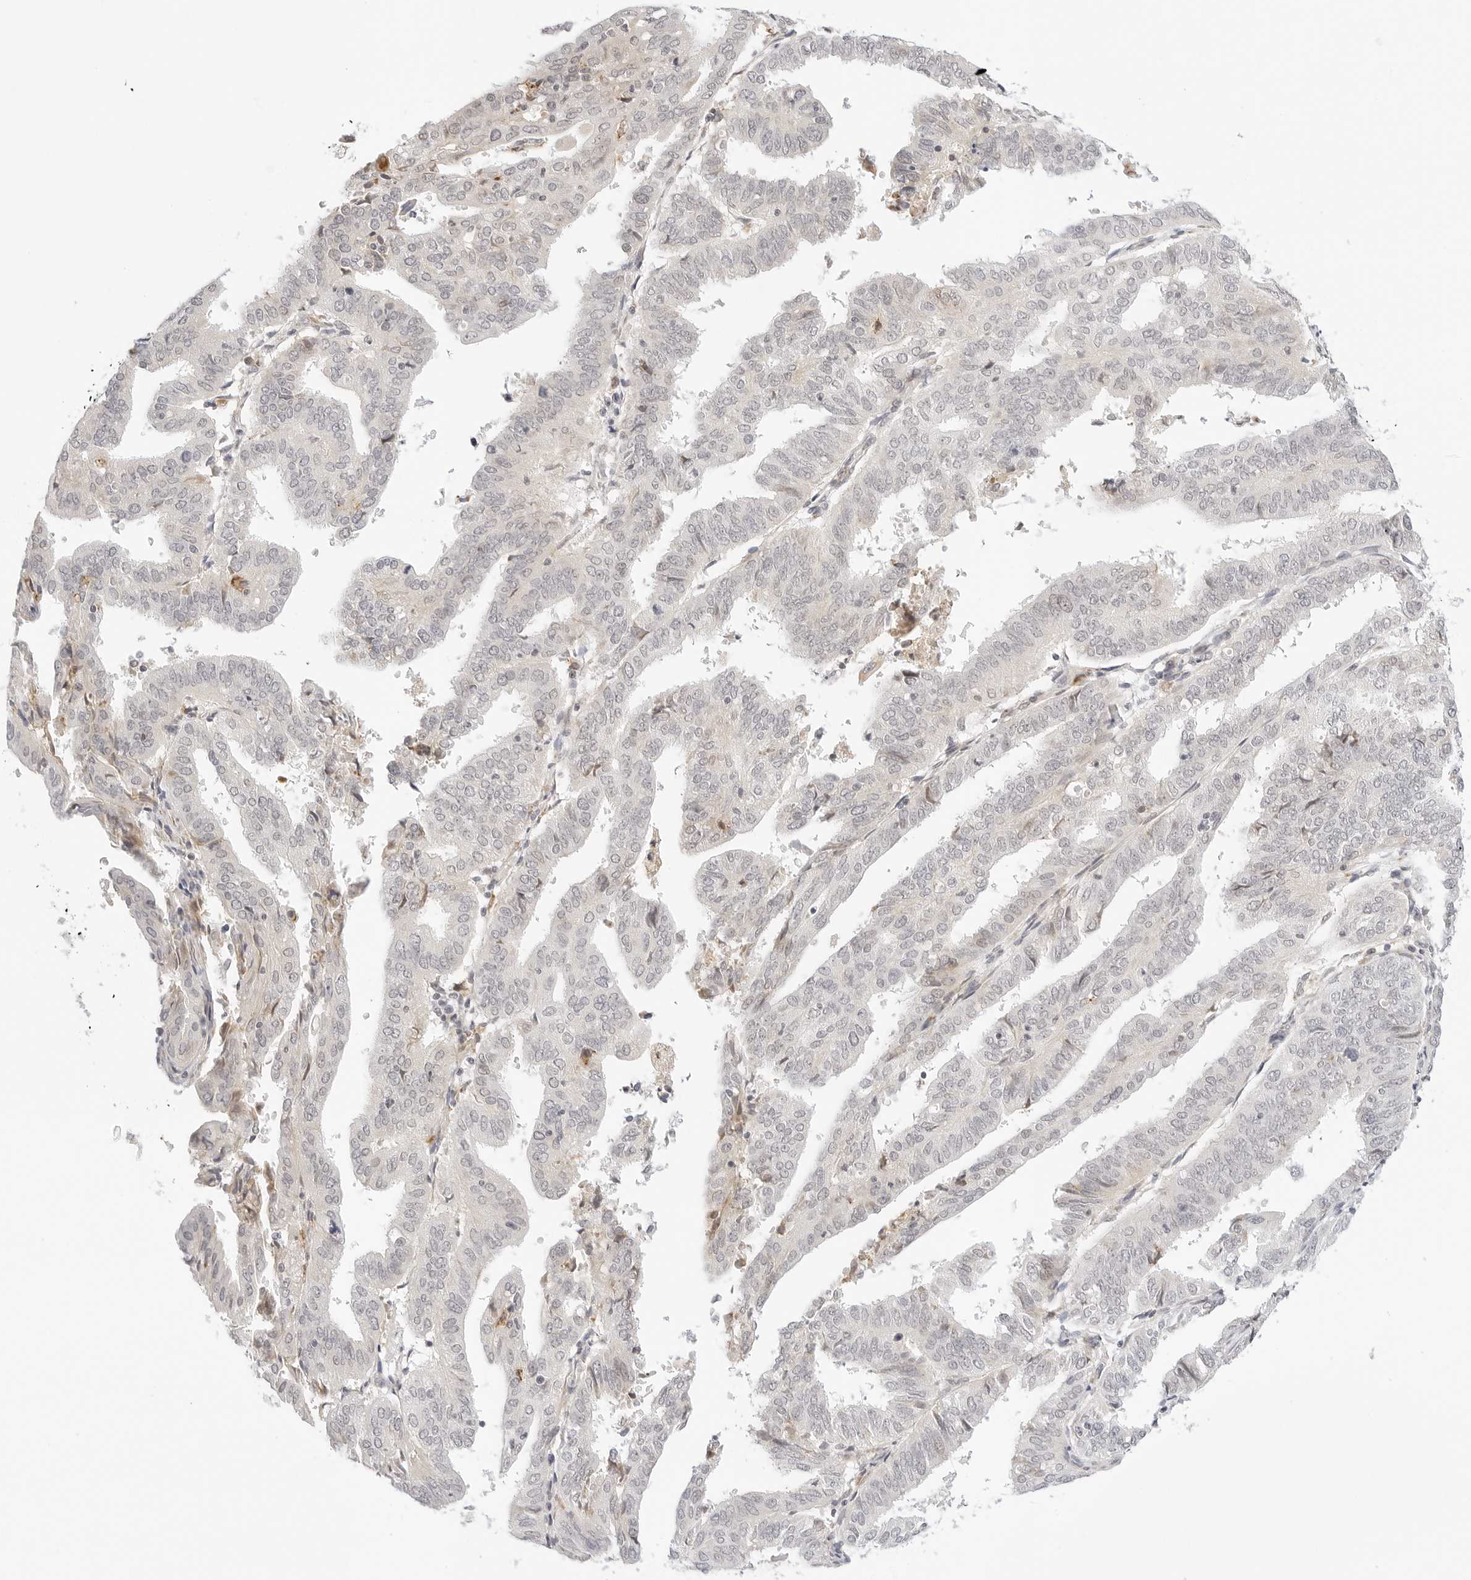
{"staining": {"intensity": "weak", "quantity": "<25%", "location": "cytoplasmic/membranous"}, "tissue": "endometrial cancer", "cell_type": "Tumor cells", "image_type": "cancer", "snomed": [{"axis": "morphology", "description": "Adenocarcinoma, NOS"}, {"axis": "topography", "description": "Uterus"}], "caption": "Tumor cells are negative for protein expression in human endometrial cancer (adenocarcinoma). The staining was performed using DAB (3,3'-diaminobenzidine) to visualize the protein expression in brown, while the nuclei were stained in blue with hematoxylin (Magnification: 20x).", "gene": "XKR4", "patient": {"sex": "female", "age": 77}}